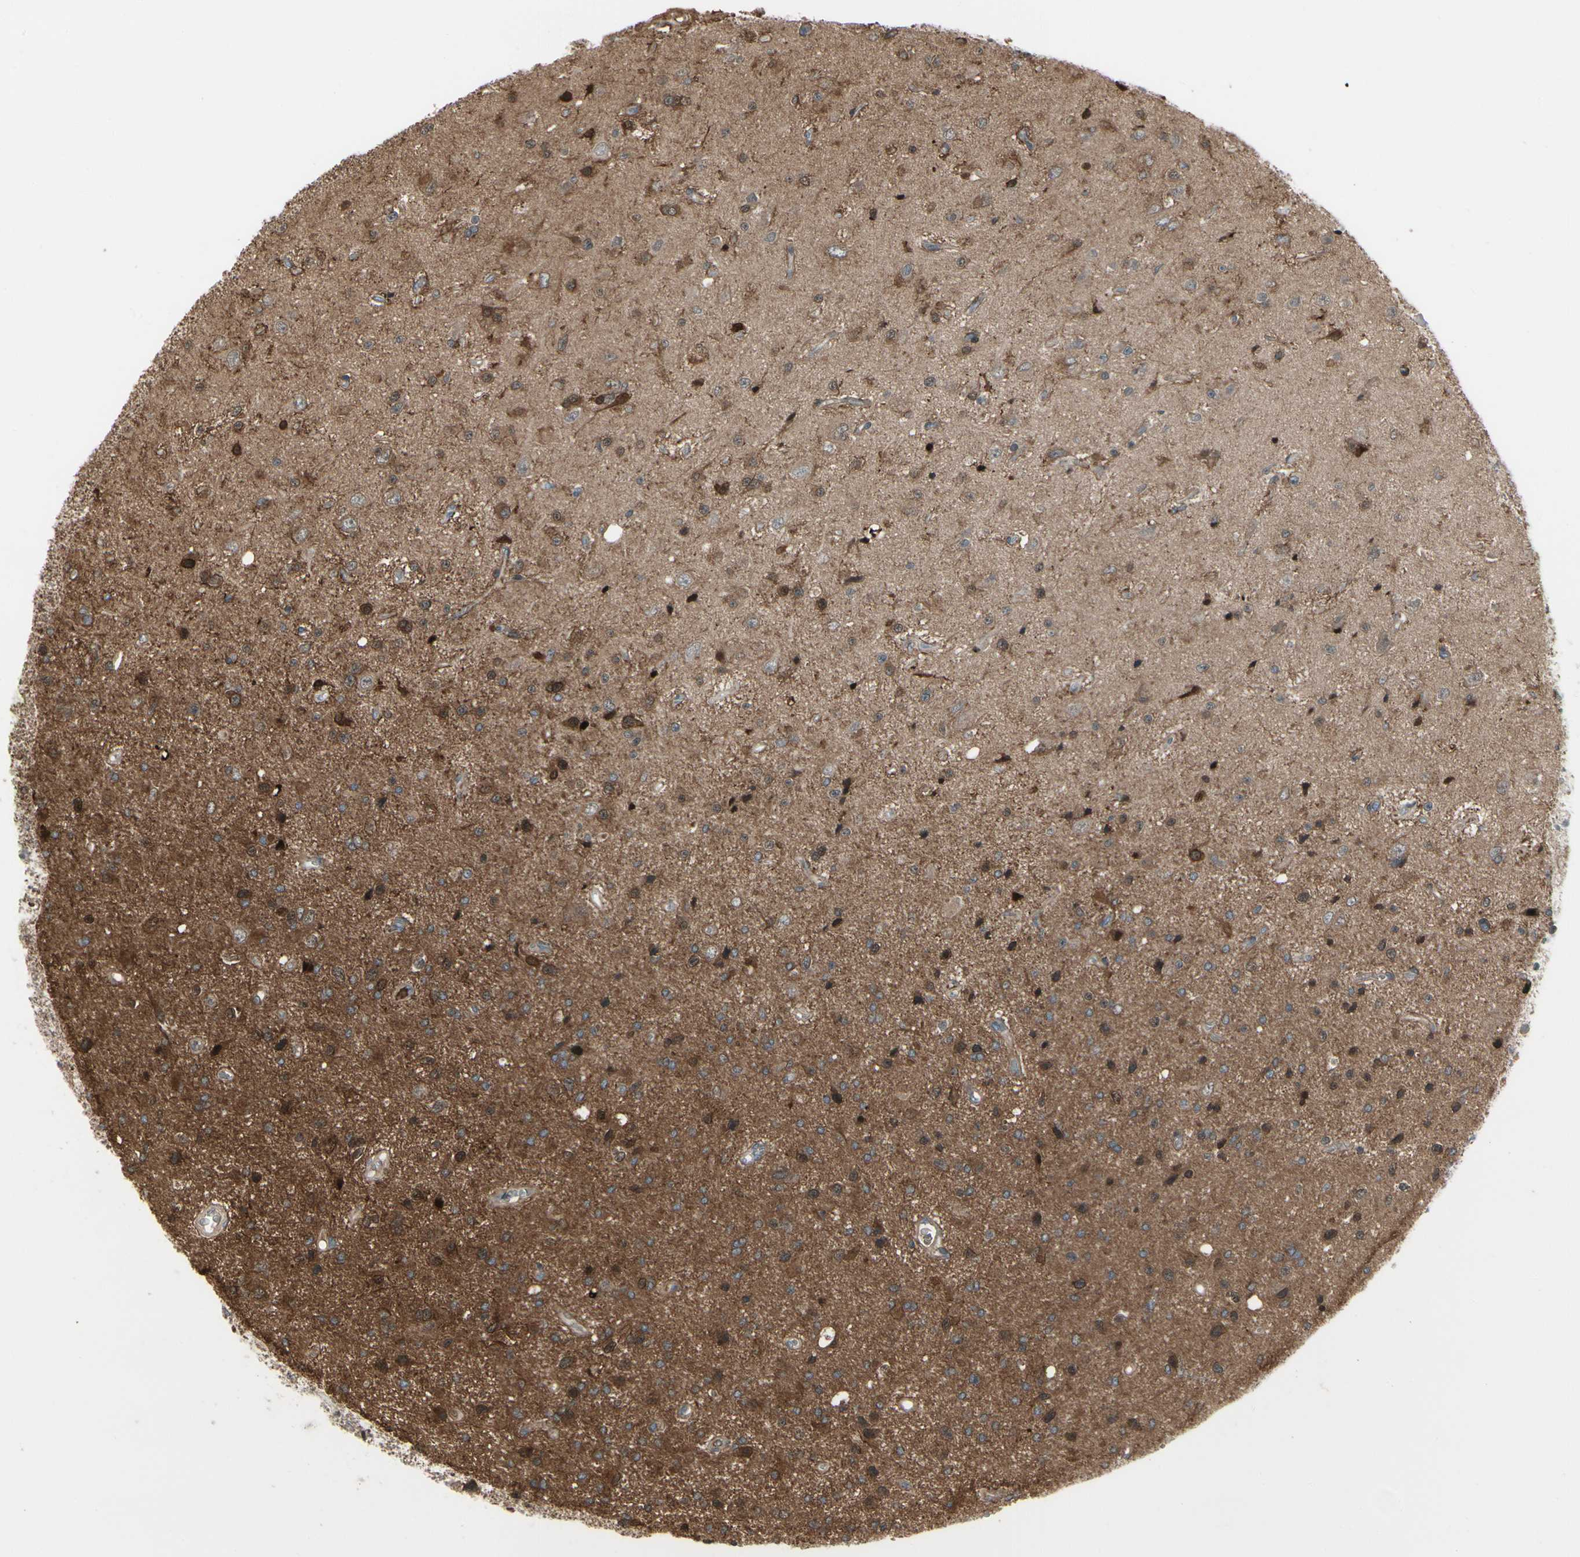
{"staining": {"intensity": "moderate", "quantity": "25%-75%", "location": "cytoplasmic/membranous"}, "tissue": "glioma", "cell_type": "Tumor cells", "image_type": "cancer", "snomed": [{"axis": "morphology", "description": "Glioma, malignant, Low grade"}, {"axis": "topography", "description": "Brain"}], "caption": "Human low-grade glioma (malignant) stained with a protein marker exhibits moderate staining in tumor cells.", "gene": "IGFBP6", "patient": {"sex": "male", "age": 58}}